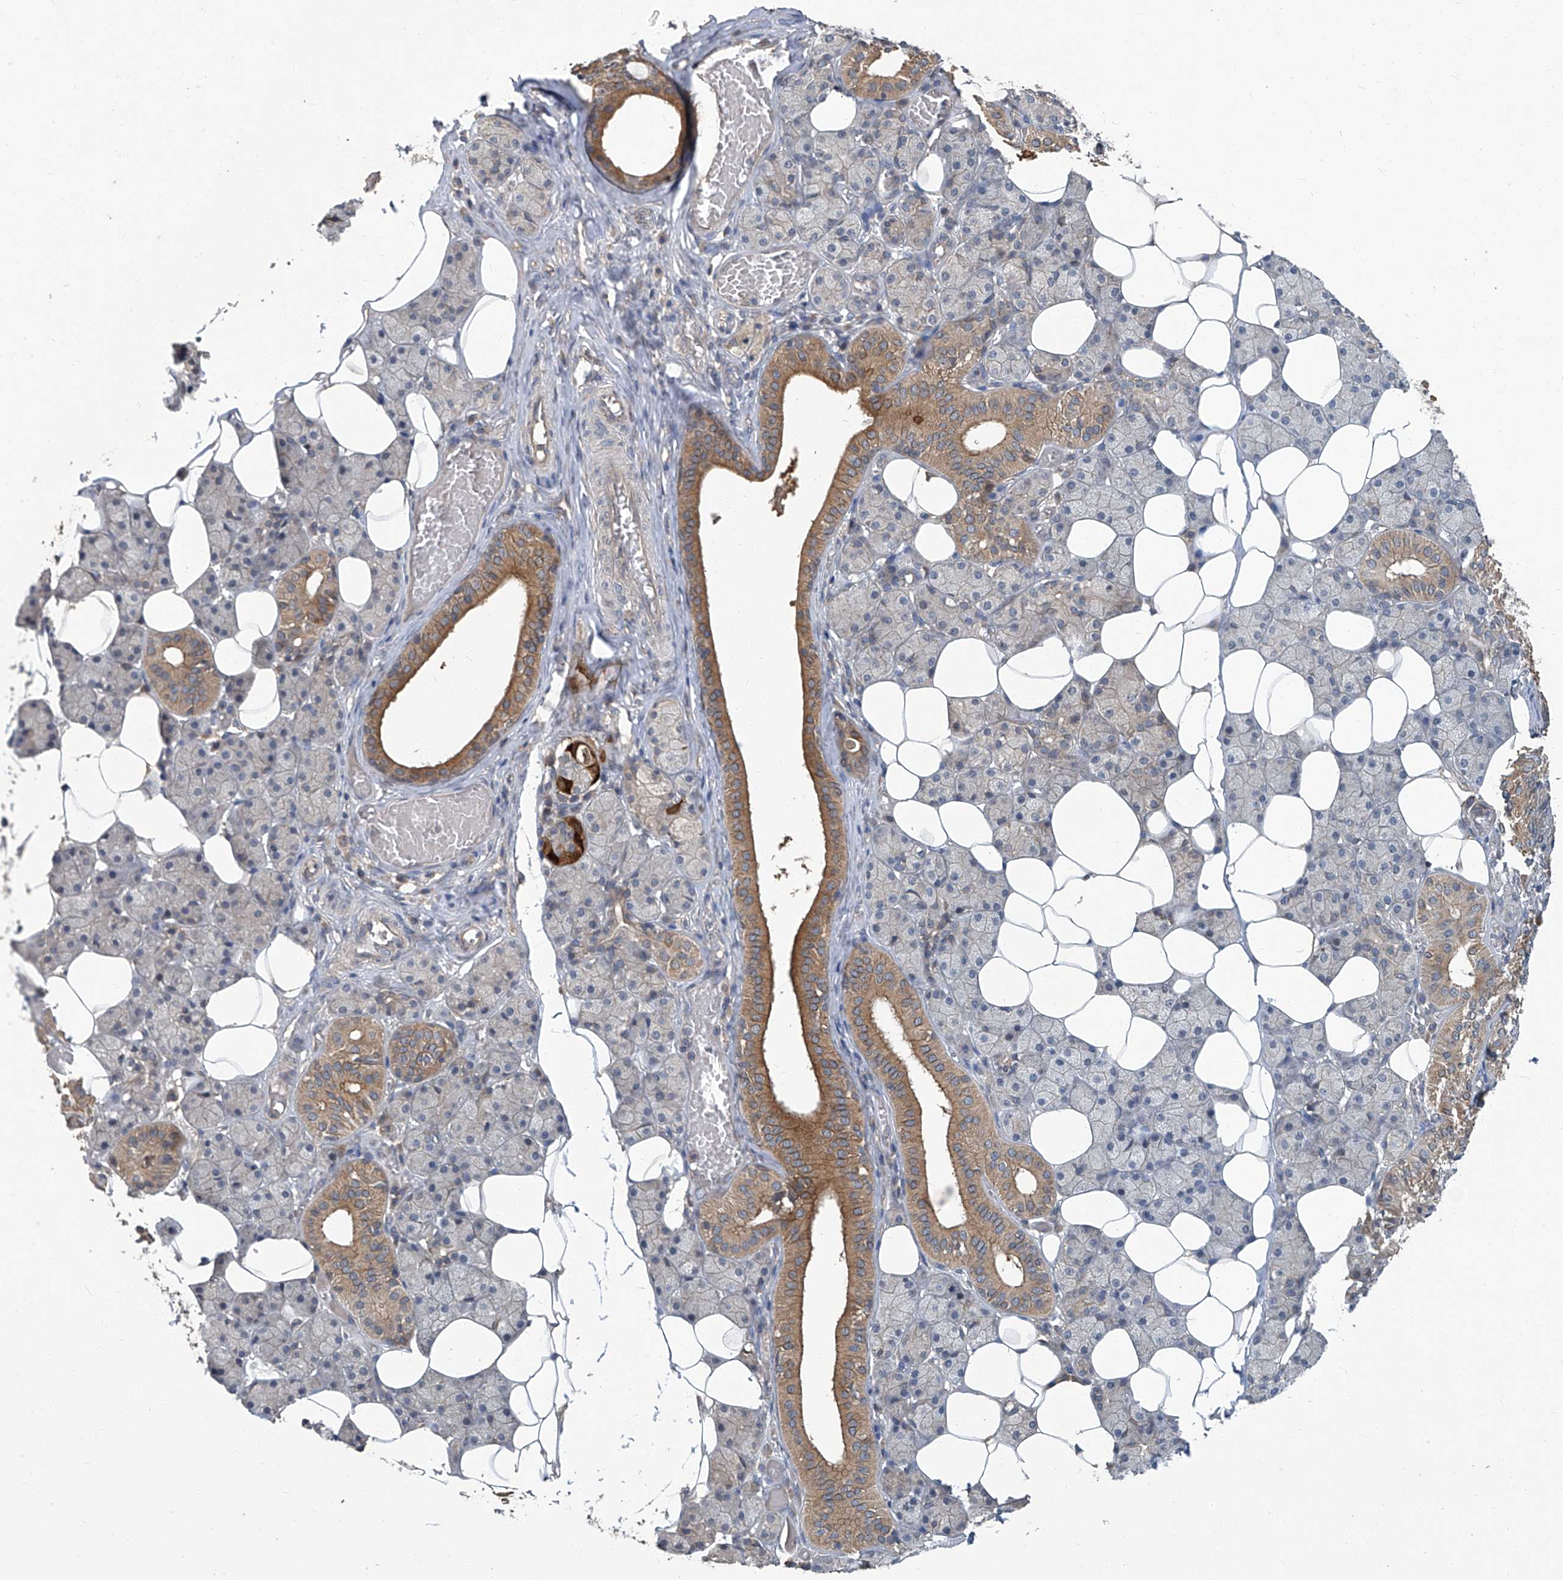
{"staining": {"intensity": "moderate", "quantity": "25%-75%", "location": "cytoplasmic/membranous"}, "tissue": "salivary gland", "cell_type": "Glandular cells", "image_type": "normal", "snomed": [{"axis": "morphology", "description": "Normal tissue, NOS"}, {"axis": "topography", "description": "Salivary gland"}], "caption": "Human salivary gland stained for a protein (brown) exhibits moderate cytoplasmic/membranous positive expression in approximately 25%-75% of glandular cells.", "gene": "ANKRD34A", "patient": {"sex": "female", "age": 33}}